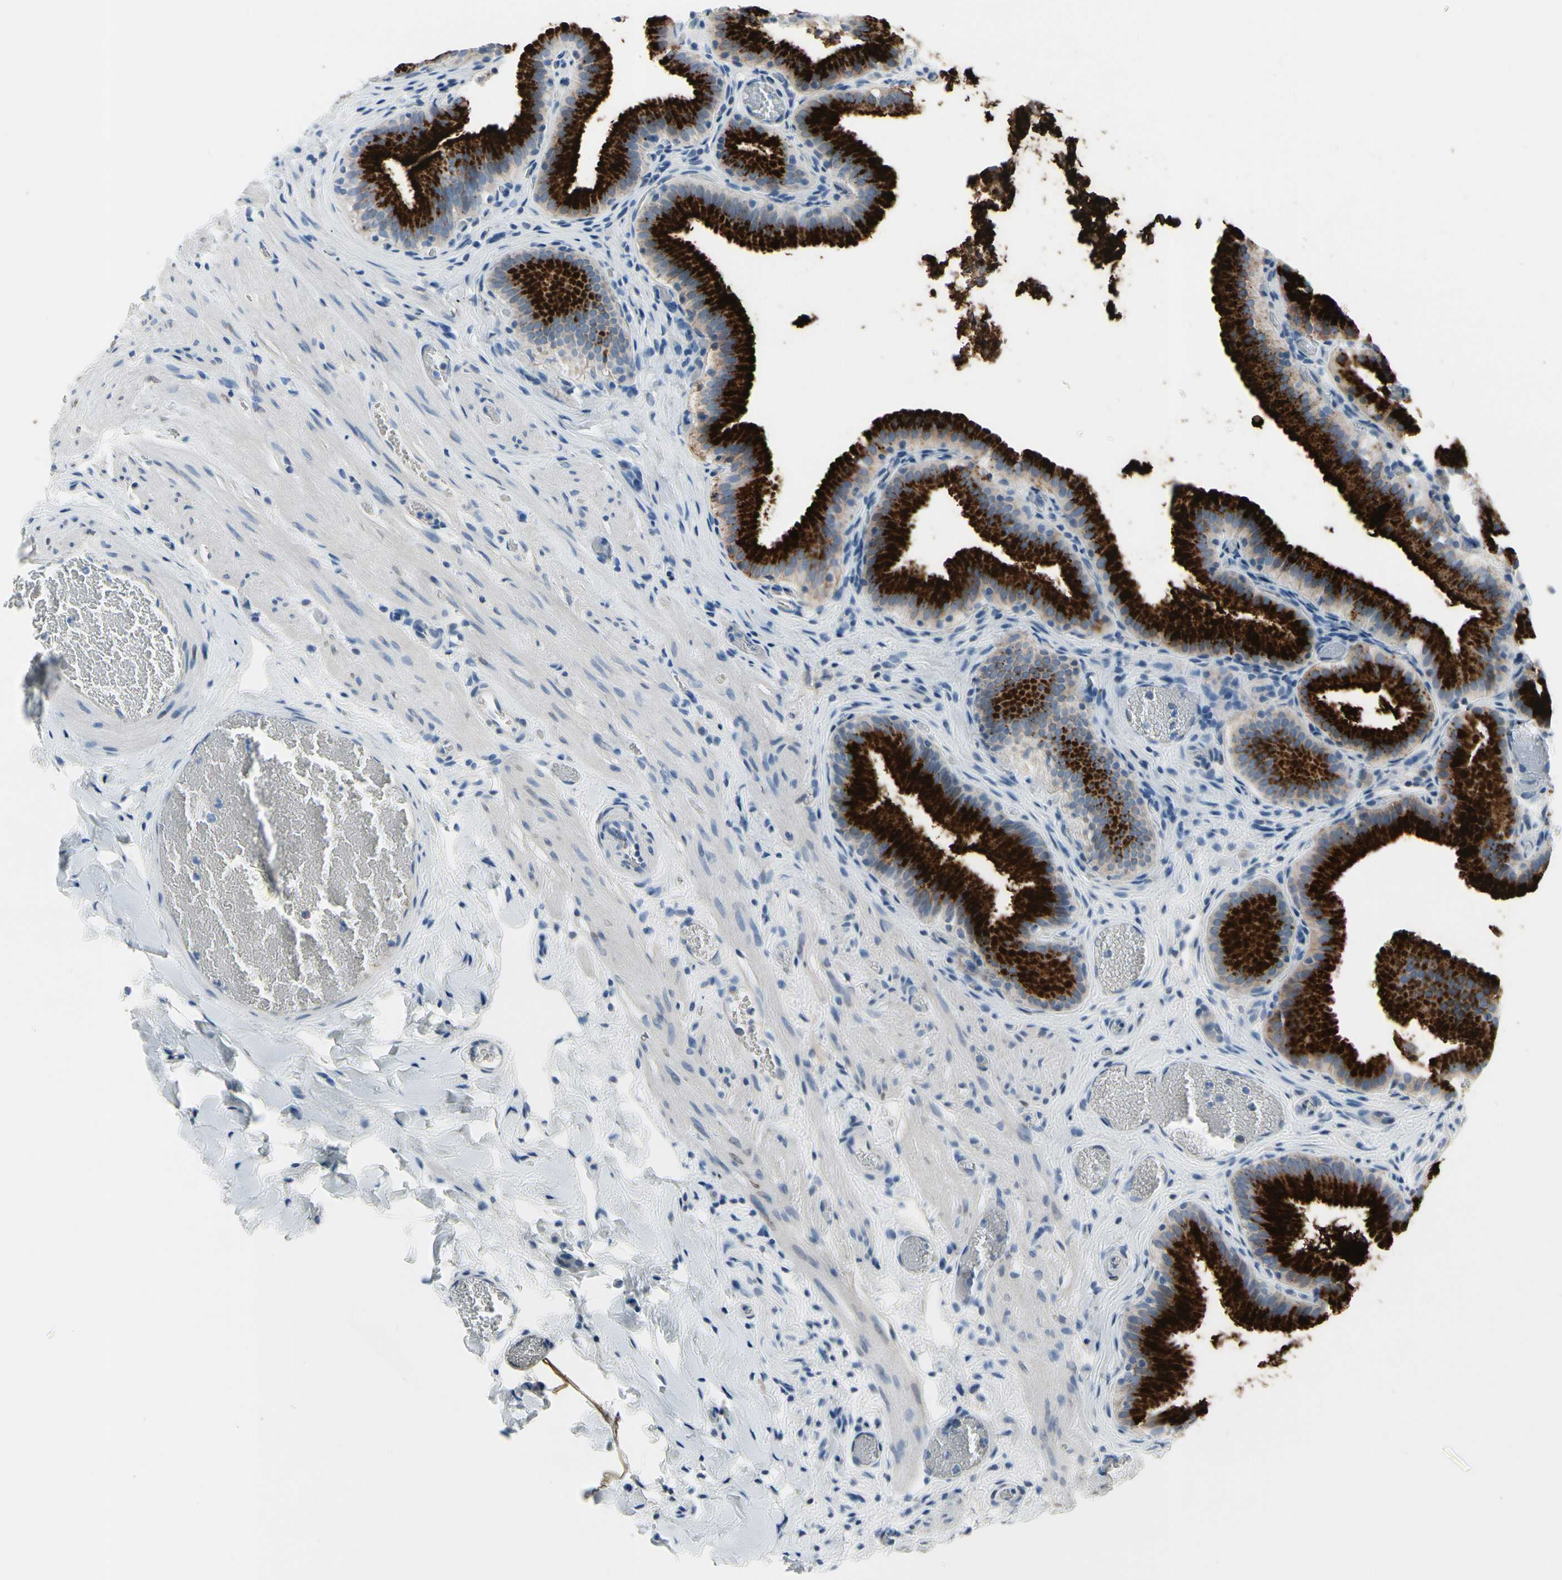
{"staining": {"intensity": "strong", "quantity": ">75%", "location": "cytoplasmic/membranous"}, "tissue": "gallbladder", "cell_type": "Glandular cells", "image_type": "normal", "snomed": [{"axis": "morphology", "description": "Normal tissue, NOS"}, {"axis": "topography", "description": "Gallbladder"}], "caption": "Protein expression analysis of benign human gallbladder reveals strong cytoplasmic/membranous positivity in approximately >75% of glandular cells. Immunohistochemistry (ihc) stains the protein of interest in brown and the nuclei are stained blue.", "gene": "MUC5B", "patient": {"sex": "male", "age": 54}}